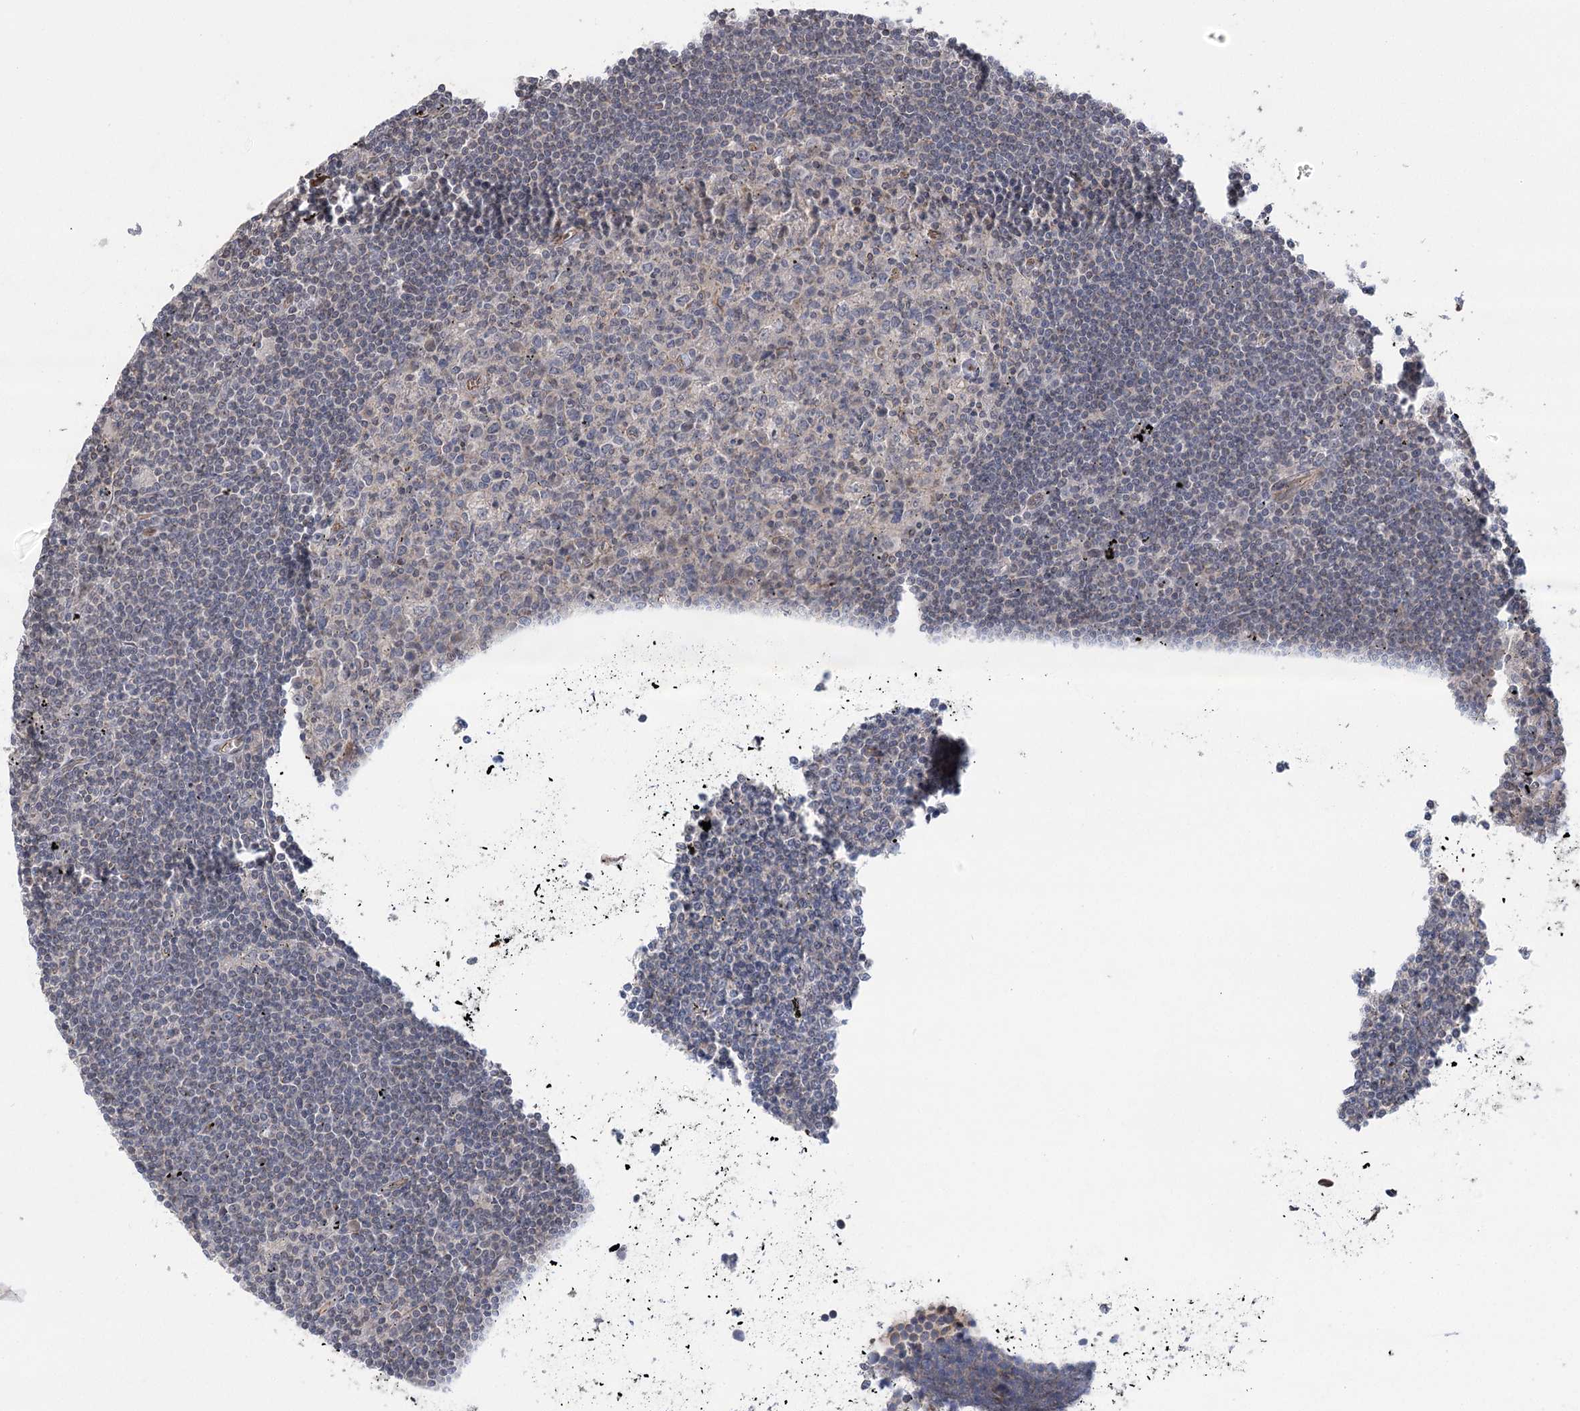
{"staining": {"intensity": "negative", "quantity": "none", "location": "none"}, "tissue": "lymphoma", "cell_type": "Tumor cells", "image_type": "cancer", "snomed": [{"axis": "morphology", "description": "Malignant lymphoma, non-Hodgkin's type, Low grade"}, {"axis": "topography", "description": "Spleen"}], "caption": "Malignant lymphoma, non-Hodgkin's type (low-grade) was stained to show a protein in brown. There is no significant staining in tumor cells. Brightfield microscopy of immunohistochemistry stained with DAB (brown) and hematoxylin (blue), captured at high magnification.", "gene": "RWDD4", "patient": {"sex": "male", "age": 76}}